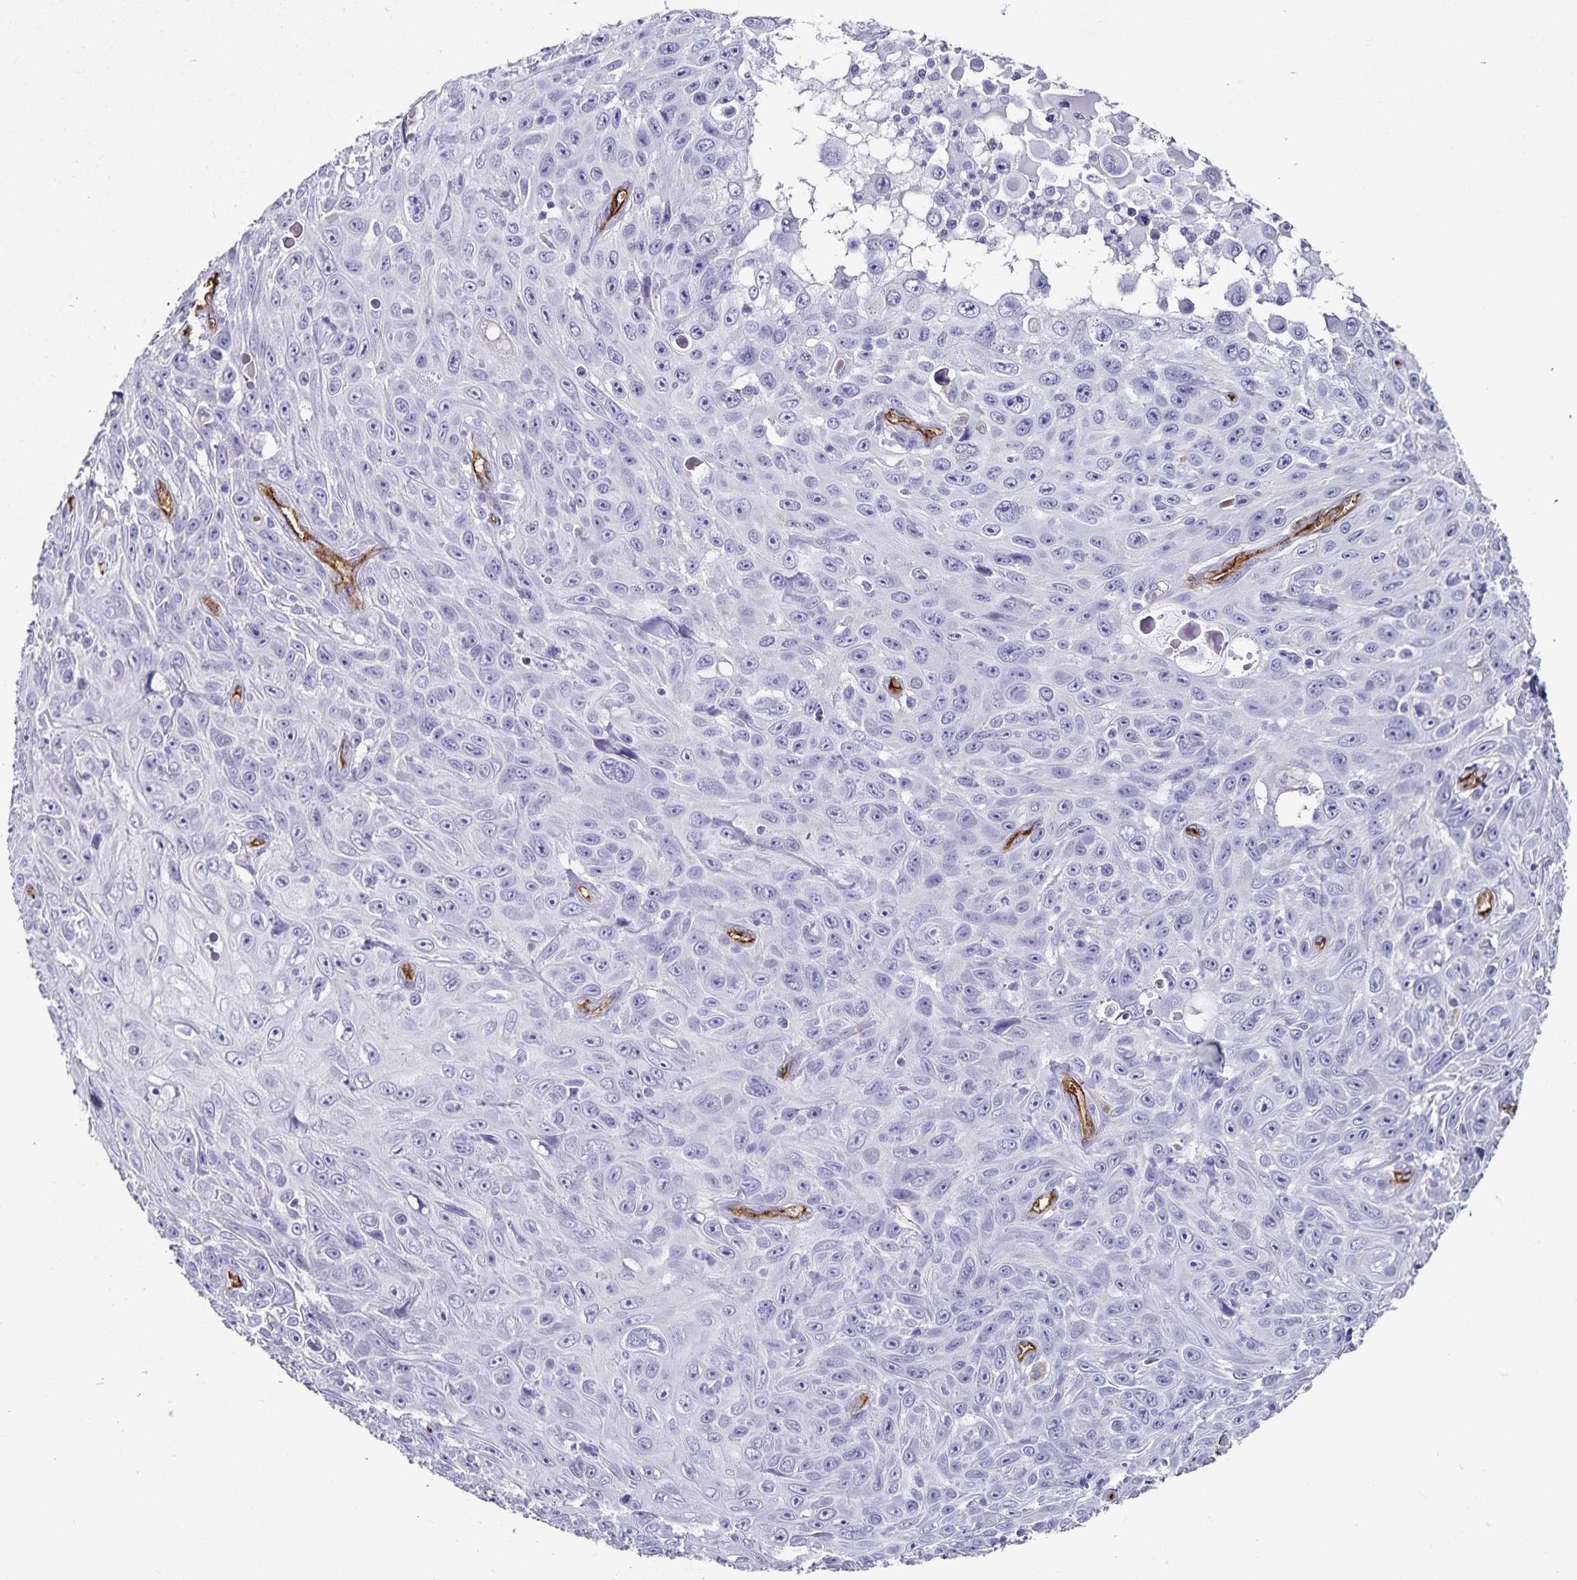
{"staining": {"intensity": "negative", "quantity": "none", "location": "none"}, "tissue": "skin cancer", "cell_type": "Tumor cells", "image_type": "cancer", "snomed": [{"axis": "morphology", "description": "Squamous cell carcinoma, NOS"}, {"axis": "topography", "description": "Skin"}], "caption": "A high-resolution histopathology image shows immunohistochemistry staining of skin squamous cell carcinoma, which reveals no significant positivity in tumor cells.", "gene": "PODXL", "patient": {"sex": "male", "age": 82}}